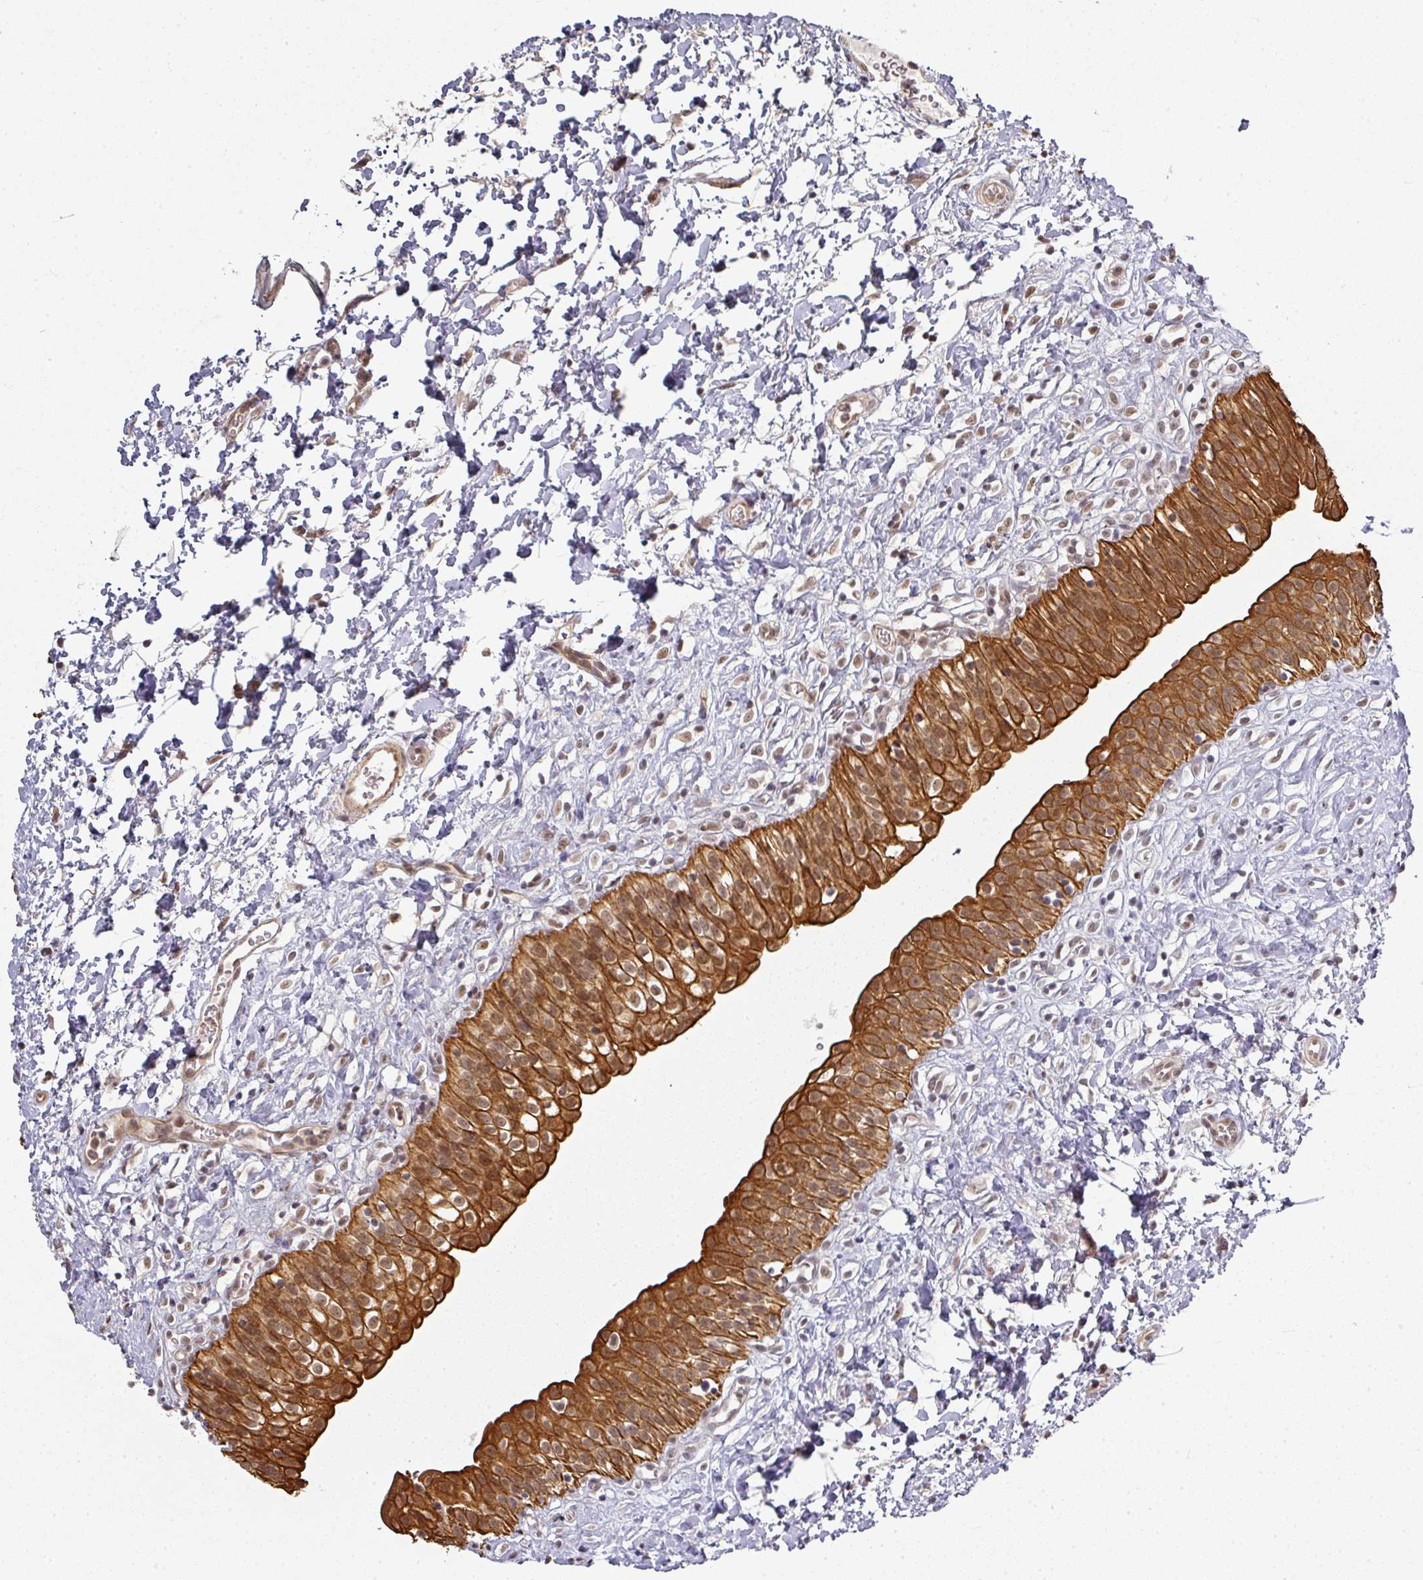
{"staining": {"intensity": "strong", "quantity": ">75%", "location": "cytoplasmic/membranous,nuclear"}, "tissue": "urinary bladder", "cell_type": "Urothelial cells", "image_type": "normal", "snomed": [{"axis": "morphology", "description": "Normal tissue, NOS"}, {"axis": "topography", "description": "Urinary bladder"}], "caption": "Immunohistochemical staining of benign human urinary bladder exhibits high levels of strong cytoplasmic/membranous,nuclear staining in about >75% of urothelial cells. (Brightfield microscopy of DAB IHC at high magnification).", "gene": "GTF2H3", "patient": {"sex": "male", "age": 51}}